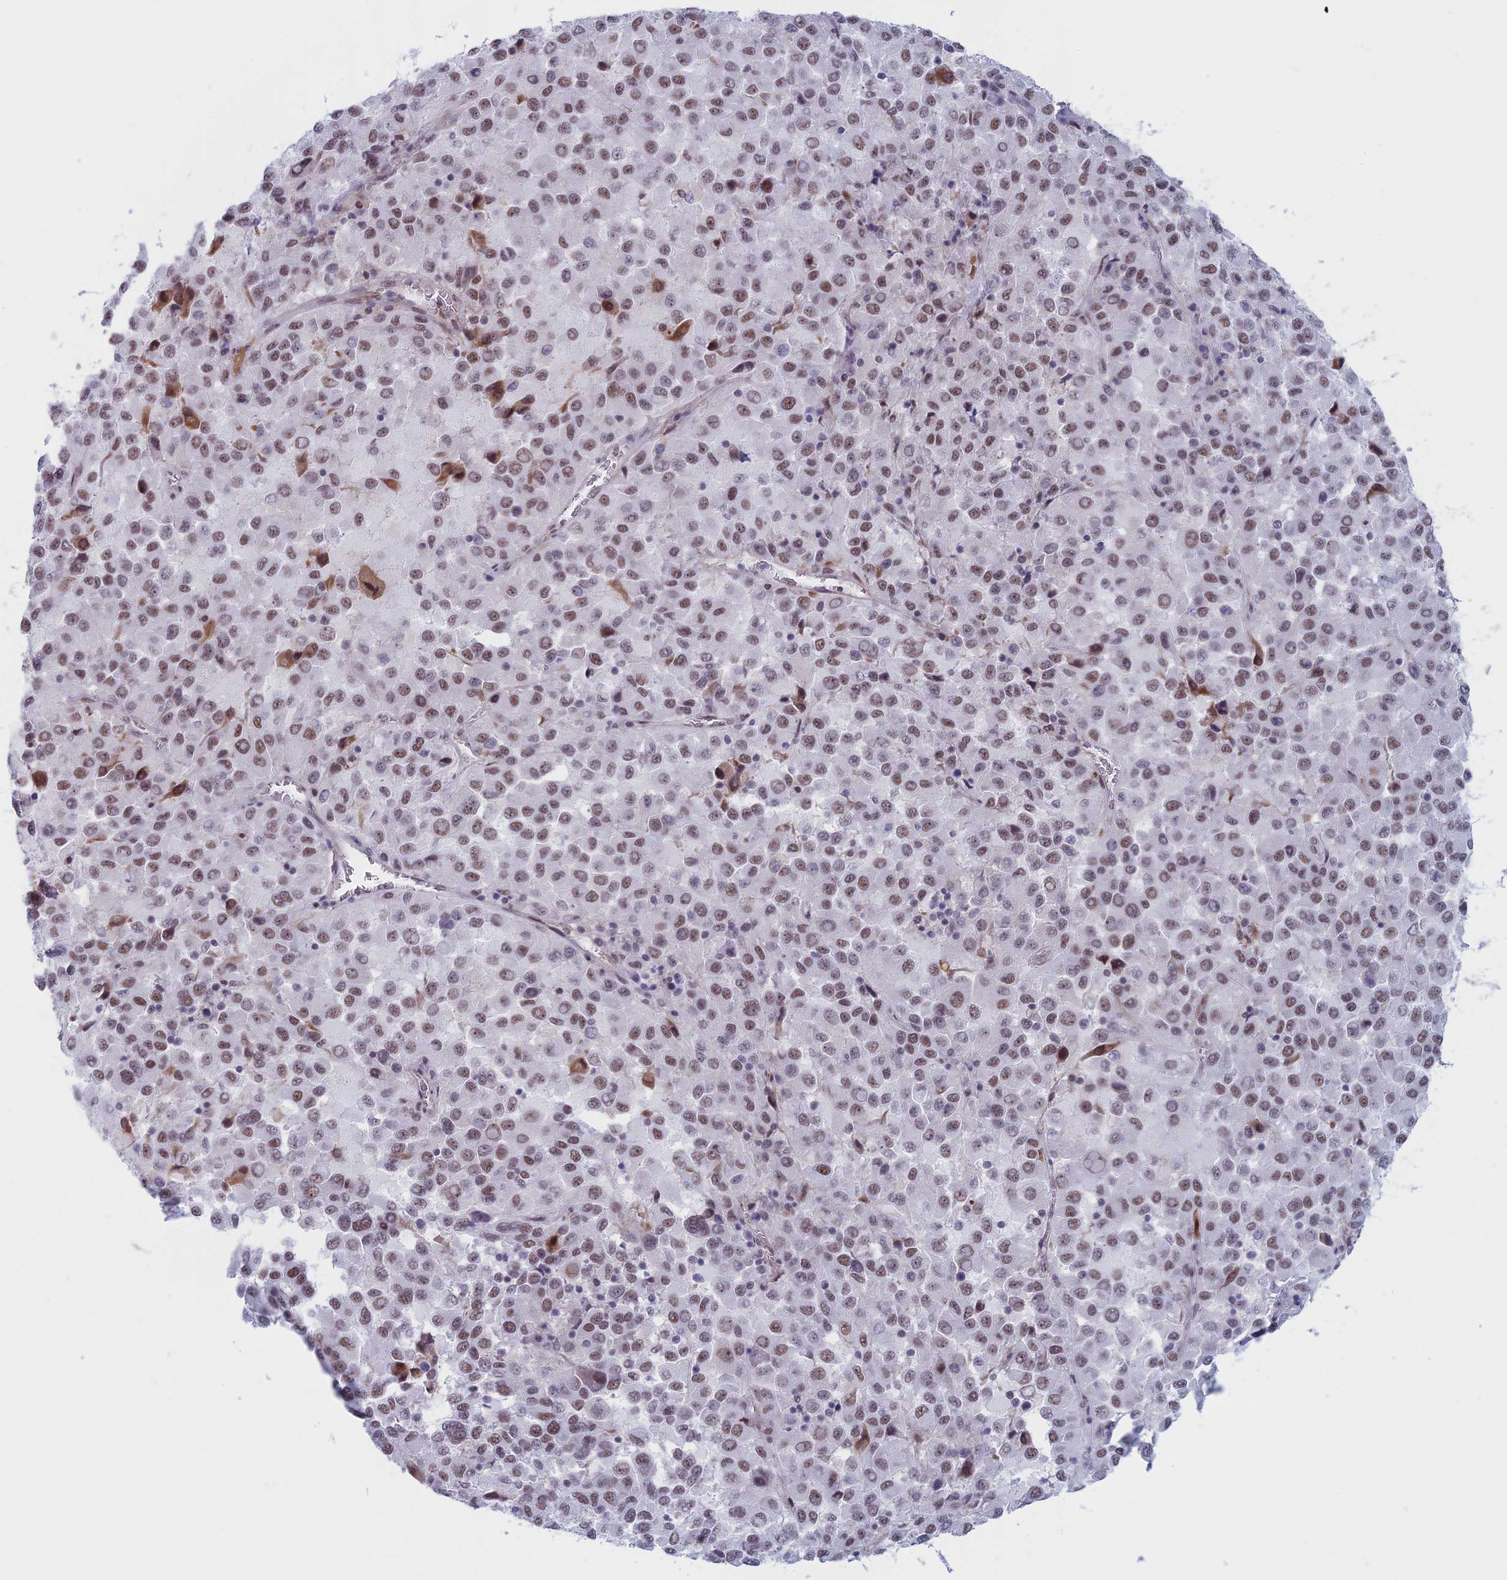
{"staining": {"intensity": "moderate", "quantity": ">75%", "location": "nuclear"}, "tissue": "melanoma", "cell_type": "Tumor cells", "image_type": "cancer", "snomed": [{"axis": "morphology", "description": "Malignant melanoma, Metastatic site"}, {"axis": "topography", "description": "Lung"}], "caption": "A histopathology image of human malignant melanoma (metastatic site) stained for a protein shows moderate nuclear brown staining in tumor cells.", "gene": "ASH2L", "patient": {"sex": "male", "age": 64}}